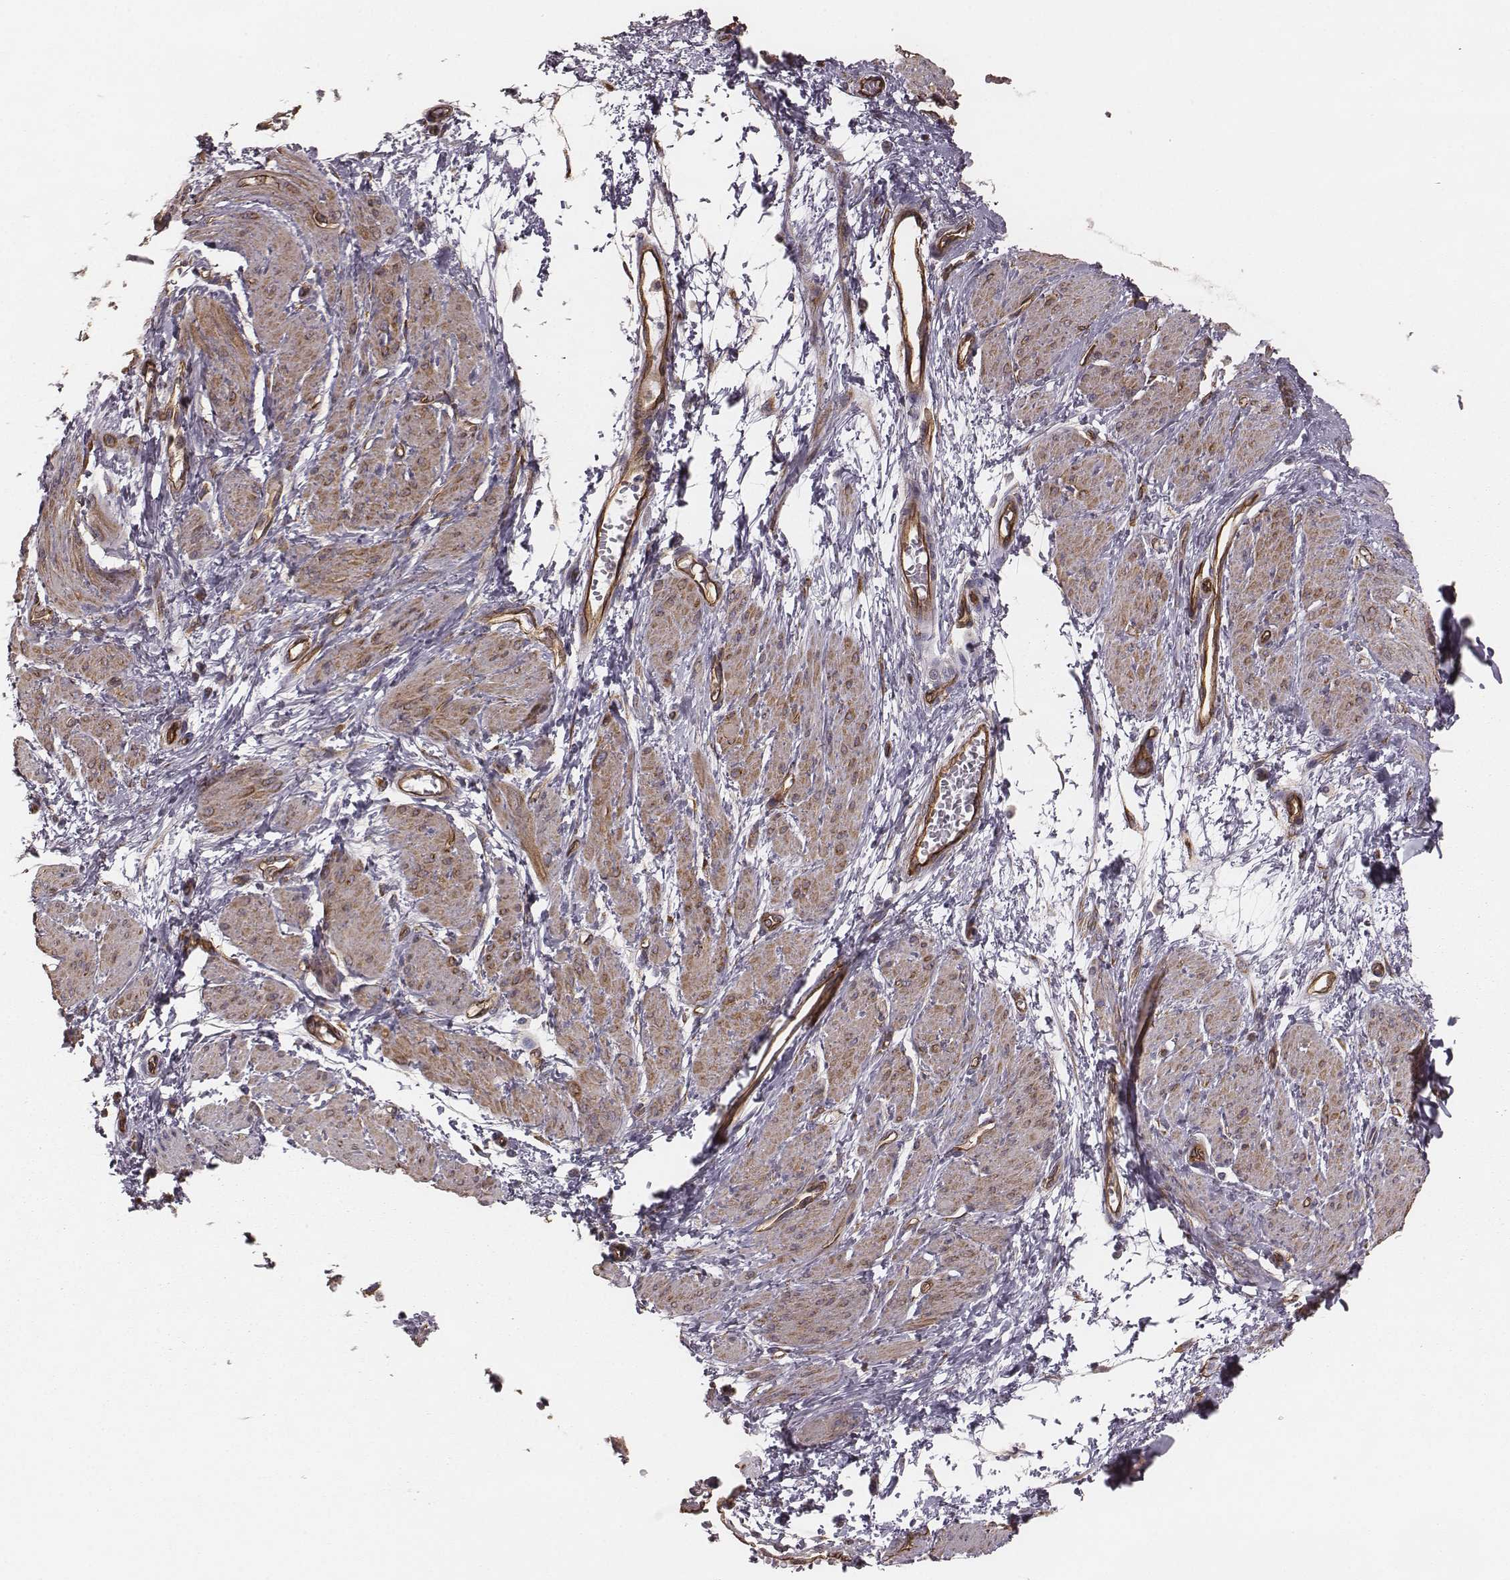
{"staining": {"intensity": "moderate", "quantity": ">75%", "location": "cytoplasmic/membranous"}, "tissue": "smooth muscle", "cell_type": "Smooth muscle cells", "image_type": "normal", "snomed": [{"axis": "morphology", "description": "Normal tissue, NOS"}, {"axis": "topography", "description": "Smooth muscle"}, {"axis": "topography", "description": "Uterus"}], "caption": "Human smooth muscle stained for a protein (brown) displays moderate cytoplasmic/membranous positive expression in approximately >75% of smooth muscle cells.", "gene": "PALMD", "patient": {"sex": "female", "age": 39}}